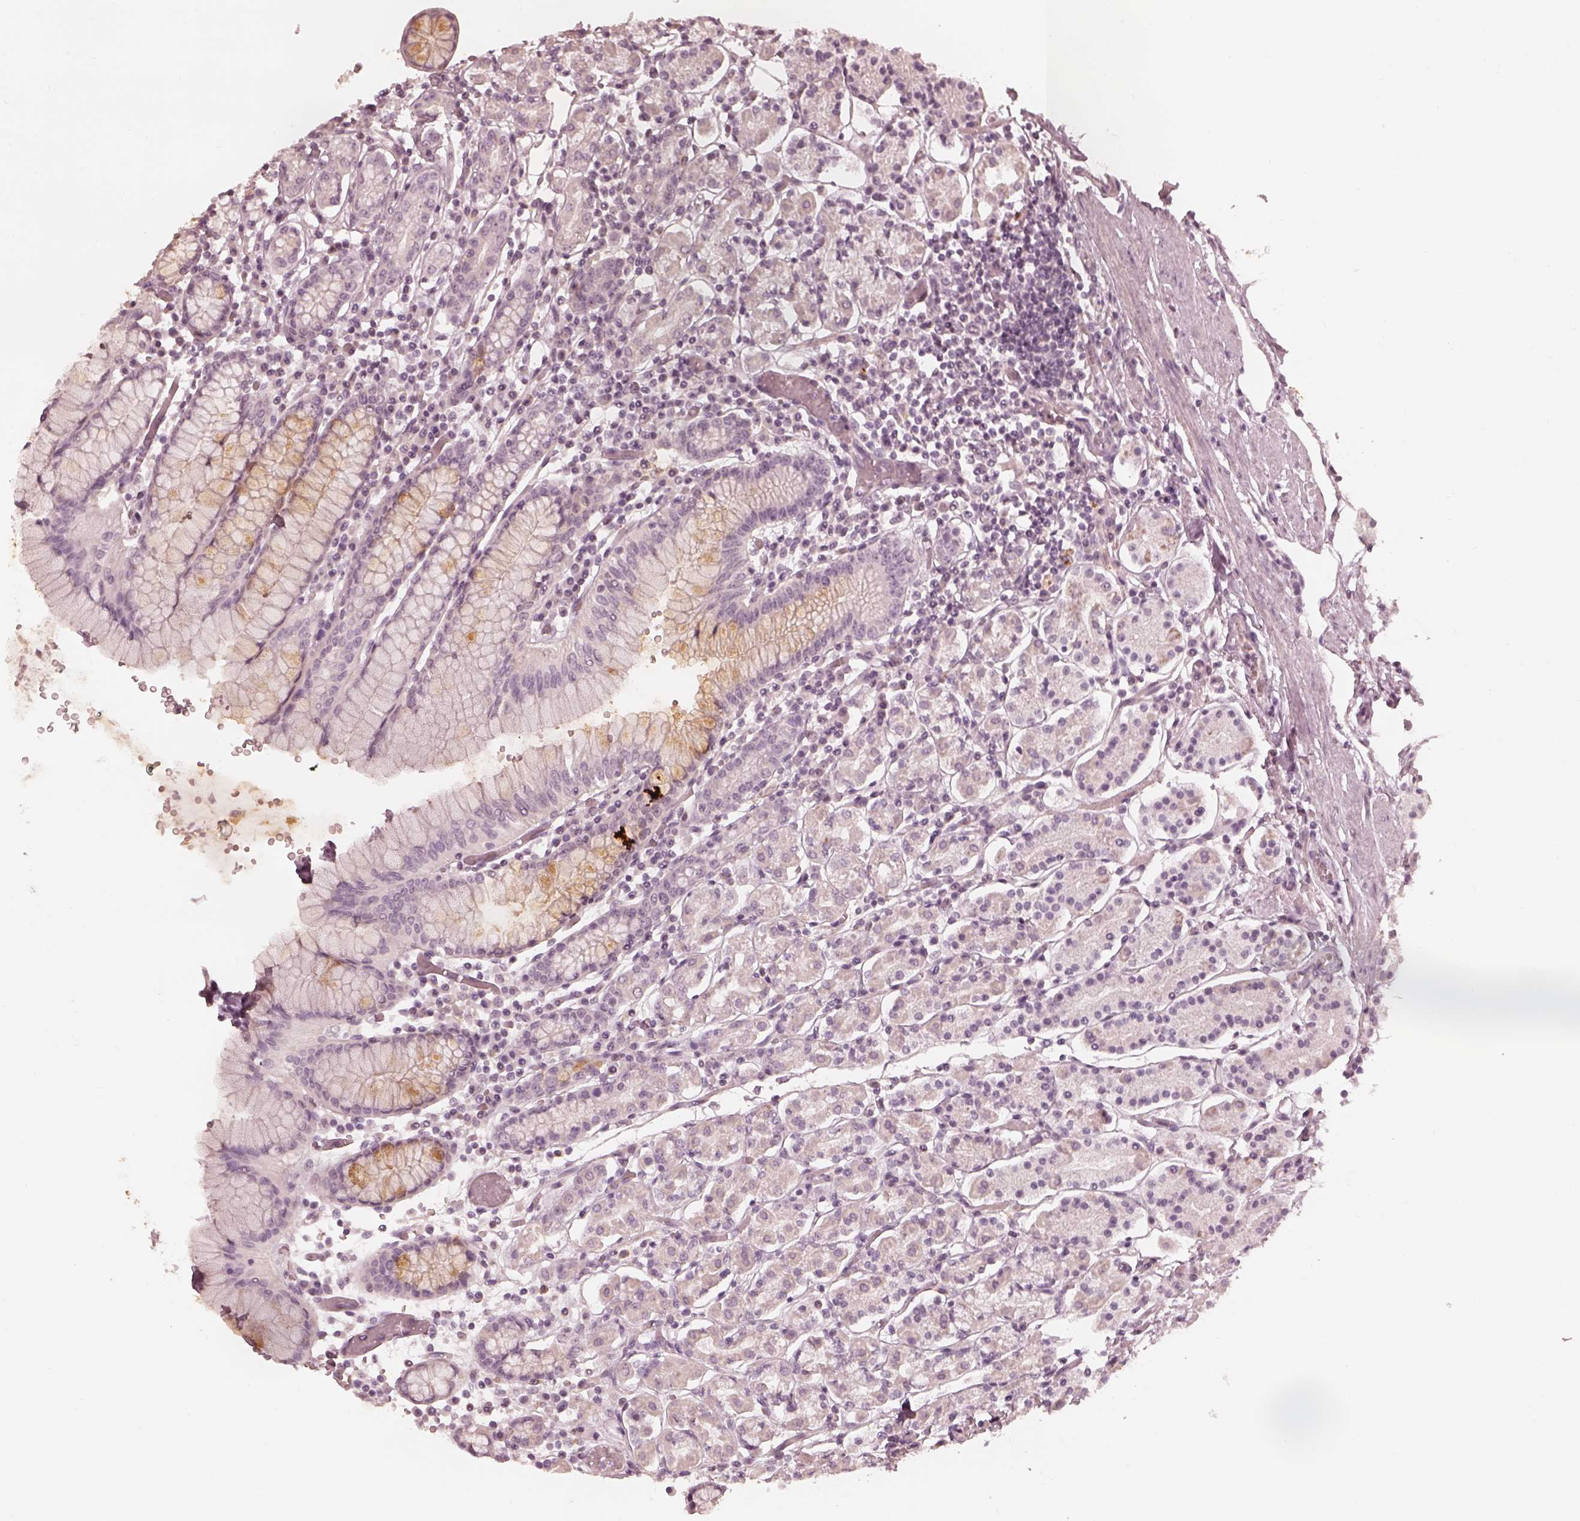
{"staining": {"intensity": "negative", "quantity": "none", "location": "none"}, "tissue": "stomach", "cell_type": "Glandular cells", "image_type": "normal", "snomed": [{"axis": "morphology", "description": "Normal tissue, NOS"}, {"axis": "topography", "description": "Stomach, upper"}, {"axis": "topography", "description": "Stomach"}], "caption": "IHC photomicrograph of normal stomach stained for a protein (brown), which displays no positivity in glandular cells.", "gene": "ADRB3", "patient": {"sex": "male", "age": 62}}